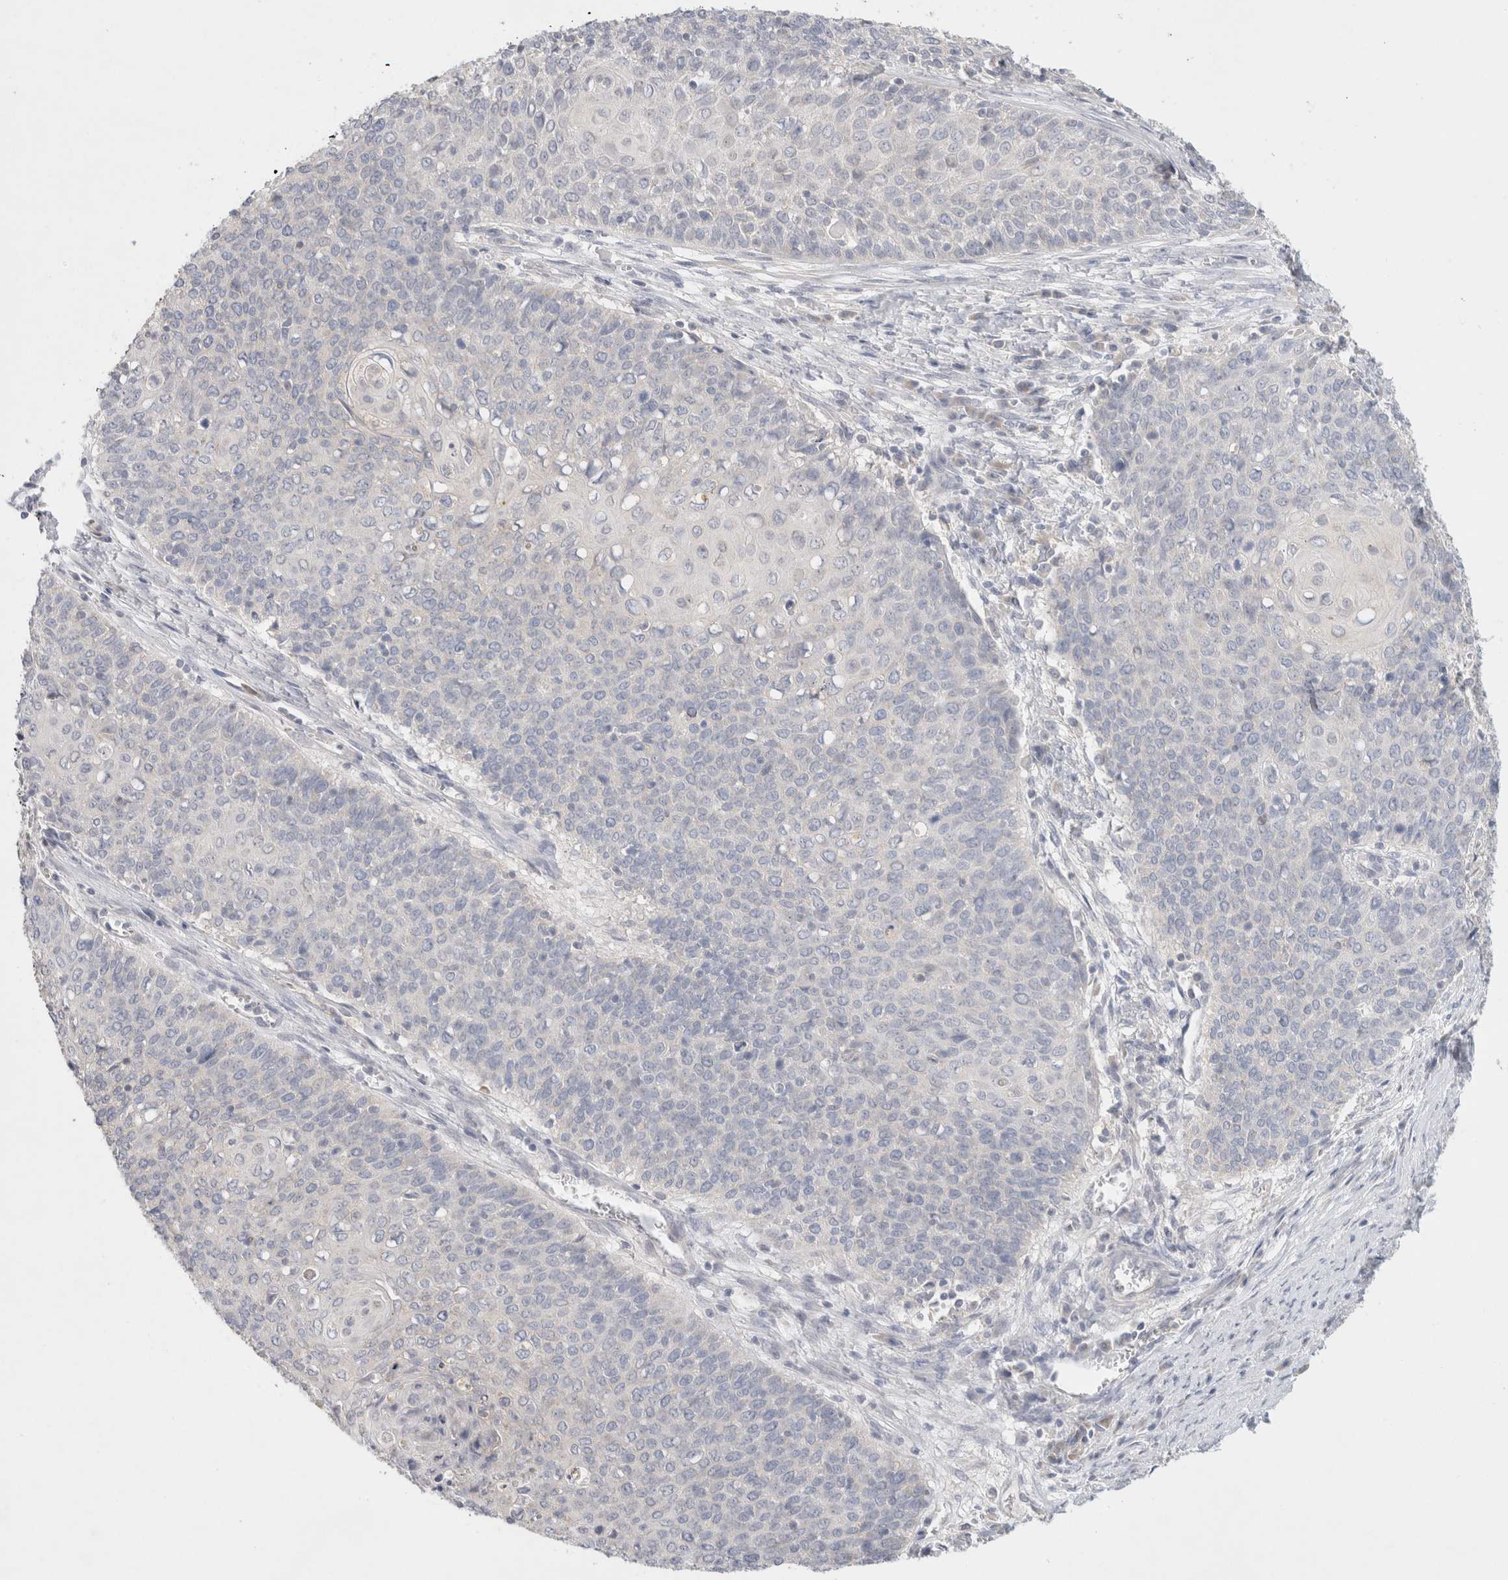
{"staining": {"intensity": "negative", "quantity": "none", "location": "none"}, "tissue": "cervical cancer", "cell_type": "Tumor cells", "image_type": "cancer", "snomed": [{"axis": "morphology", "description": "Squamous cell carcinoma, NOS"}, {"axis": "topography", "description": "Cervix"}], "caption": "A histopathology image of cervical cancer stained for a protein exhibits no brown staining in tumor cells. (Brightfield microscopy of DAB (3,3'-diaminobenzidine) immunohistochemistry (IHC) at high magnification).", "gene": "MPP2", "patient": {"sex": "female", "age": 39}}